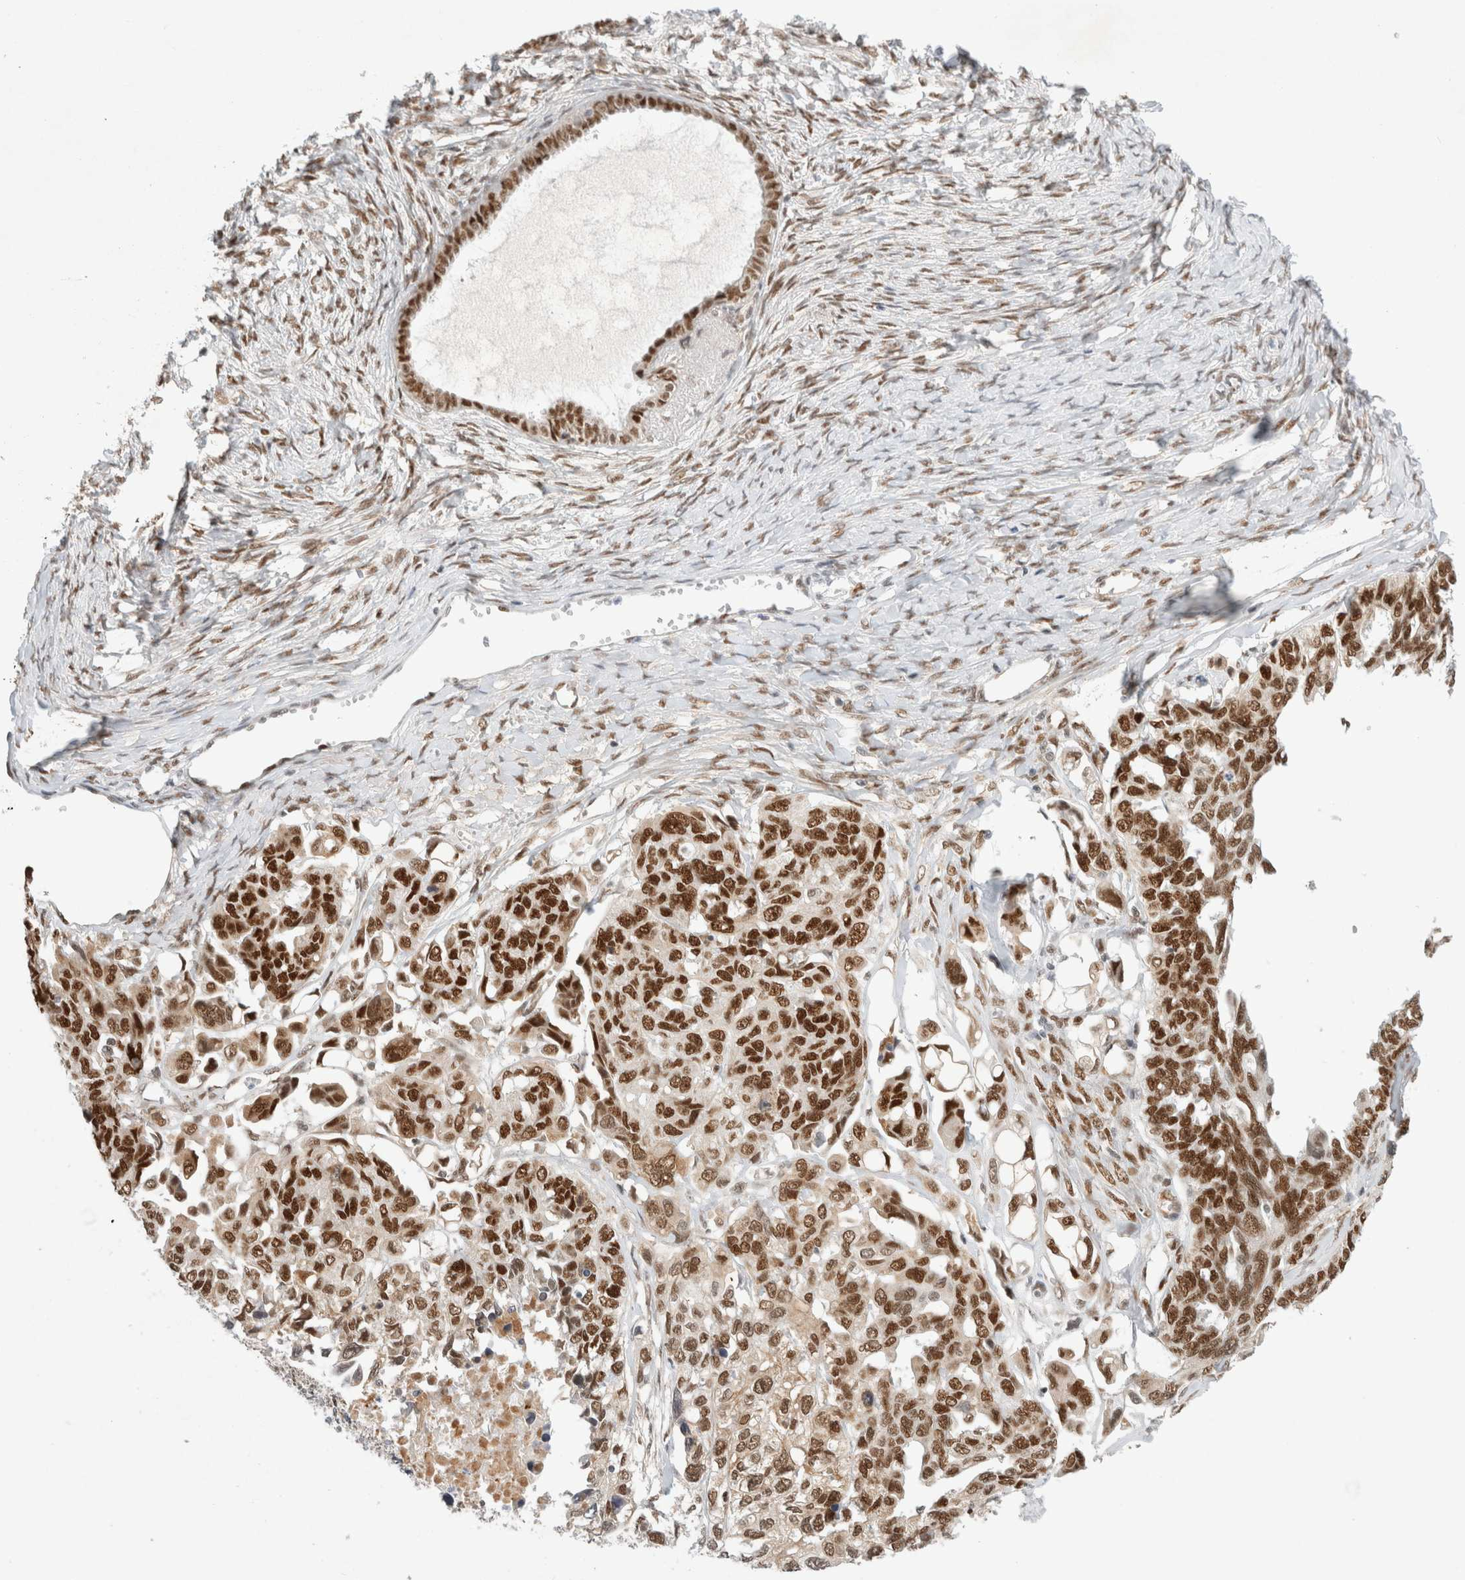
{"staining": {"intensity": "strong", "quantity": ">75%", "location": "nuclear"}, "tissue": "ovarian cancer", "cell_type": "Tumor cells", "image_type": "cancer", "snomed": [{"axis": "morphology", "description": "Cystadenocarcinoma, serous, NOS"}, {"axis": "topography", "description": "Ovary"}], "caption": "Ovarian serous cystadenocarcinoma was stained to show a protein in brown. There is high levels of strong nuclear expression in about >75% of tumor cells. (brown staining indicates protein expression, while blue staining denotes nuclei).", "gene": "GTF2I", "patient": {"sex": "female", "age": 79}}